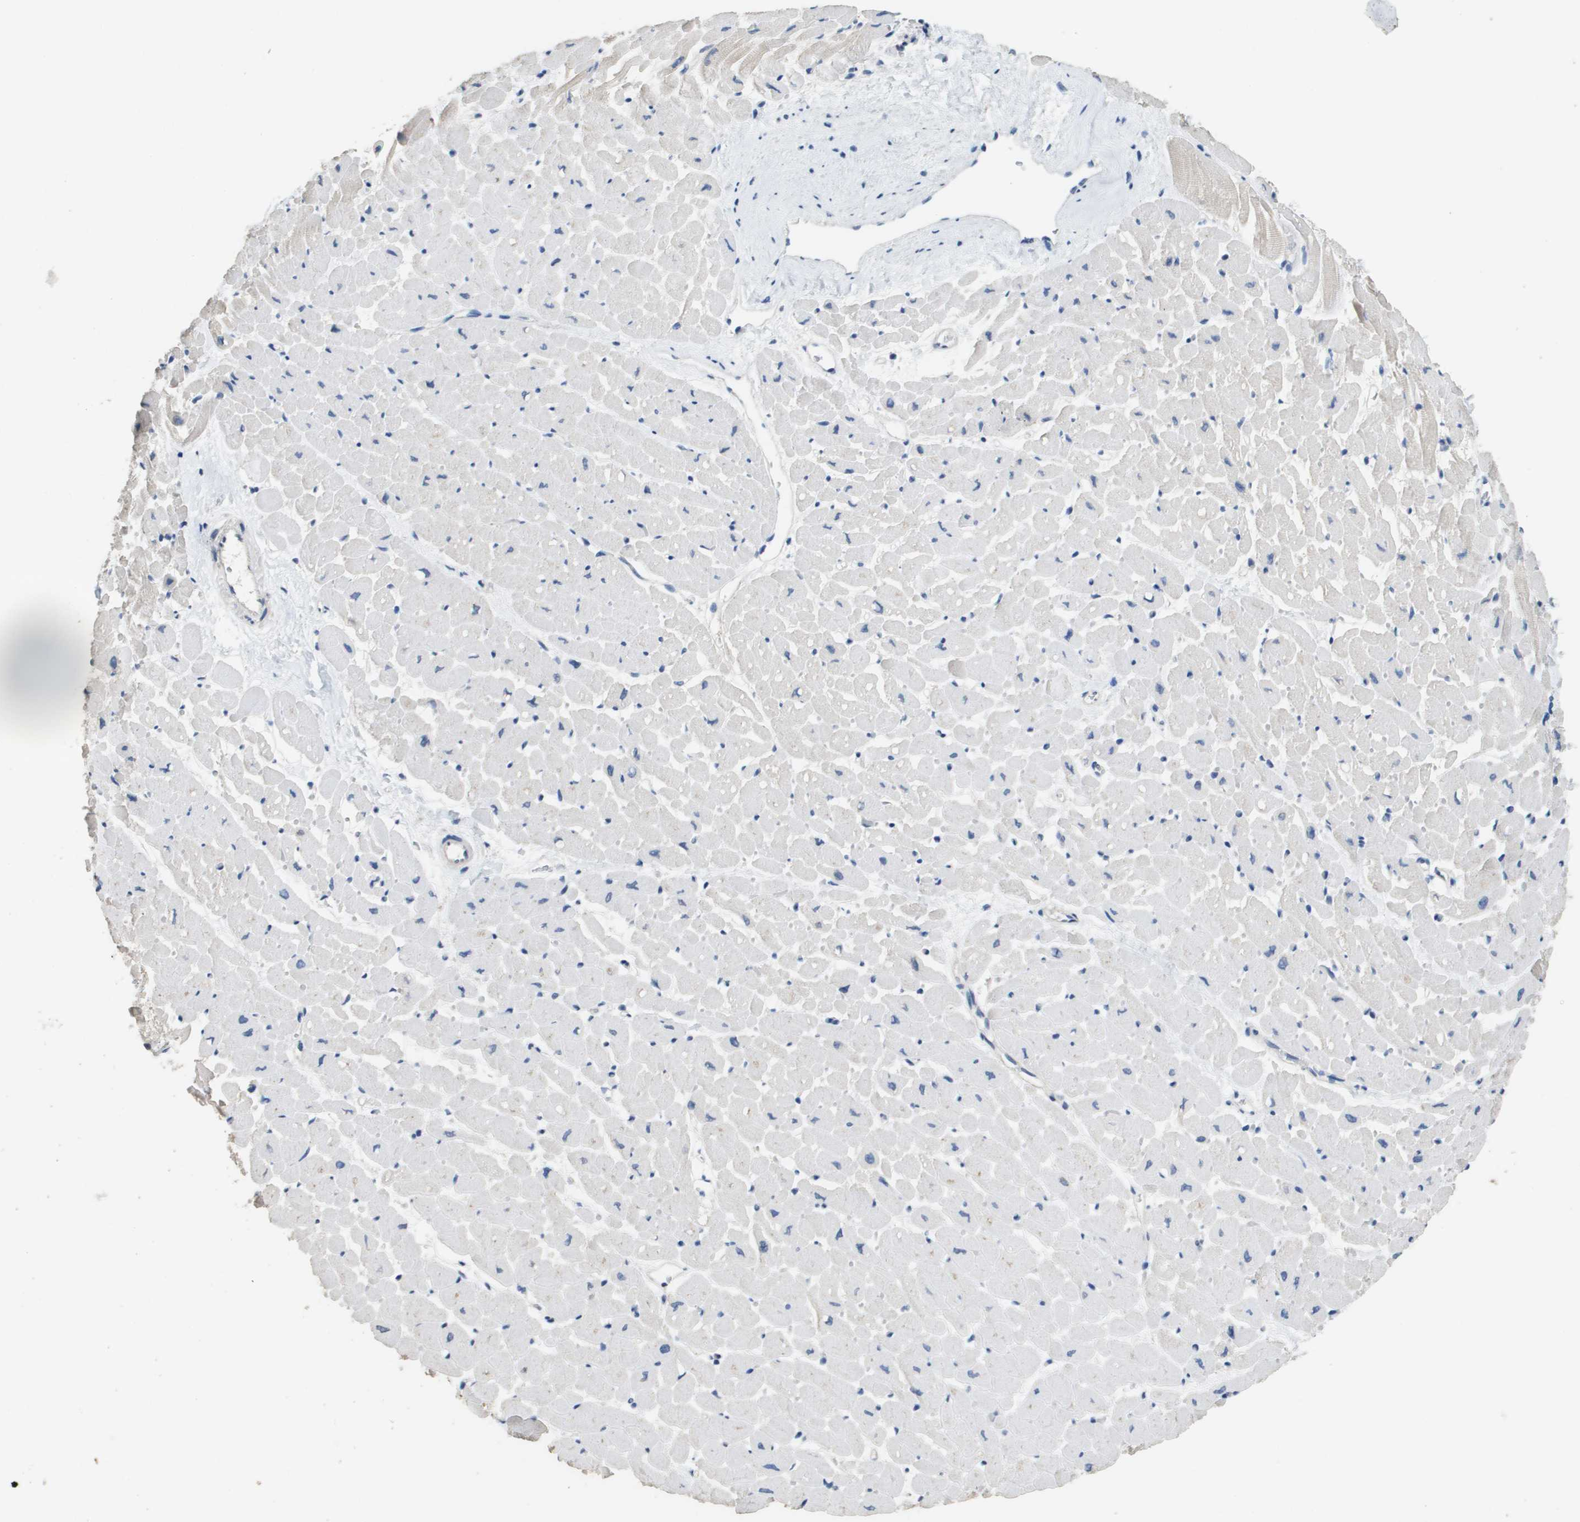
{"staining": {"intensity": "negative", "quantity": "none", "location": "none"}, "tissue": "heart muscle", "cell_type": "Cardiomyocytes", "image_type": "normal", "snomed": [{"axis": "morphology", "description": "Normal tissue, NOS"}, {"axis": "topography", "description": "Heart"}], "caption": "Image shows no significant protein expression in cardiomyocytes of unremarkable heart muscle.", "gene": "MT3", "patient": {"sex": "male", "age": 45}}